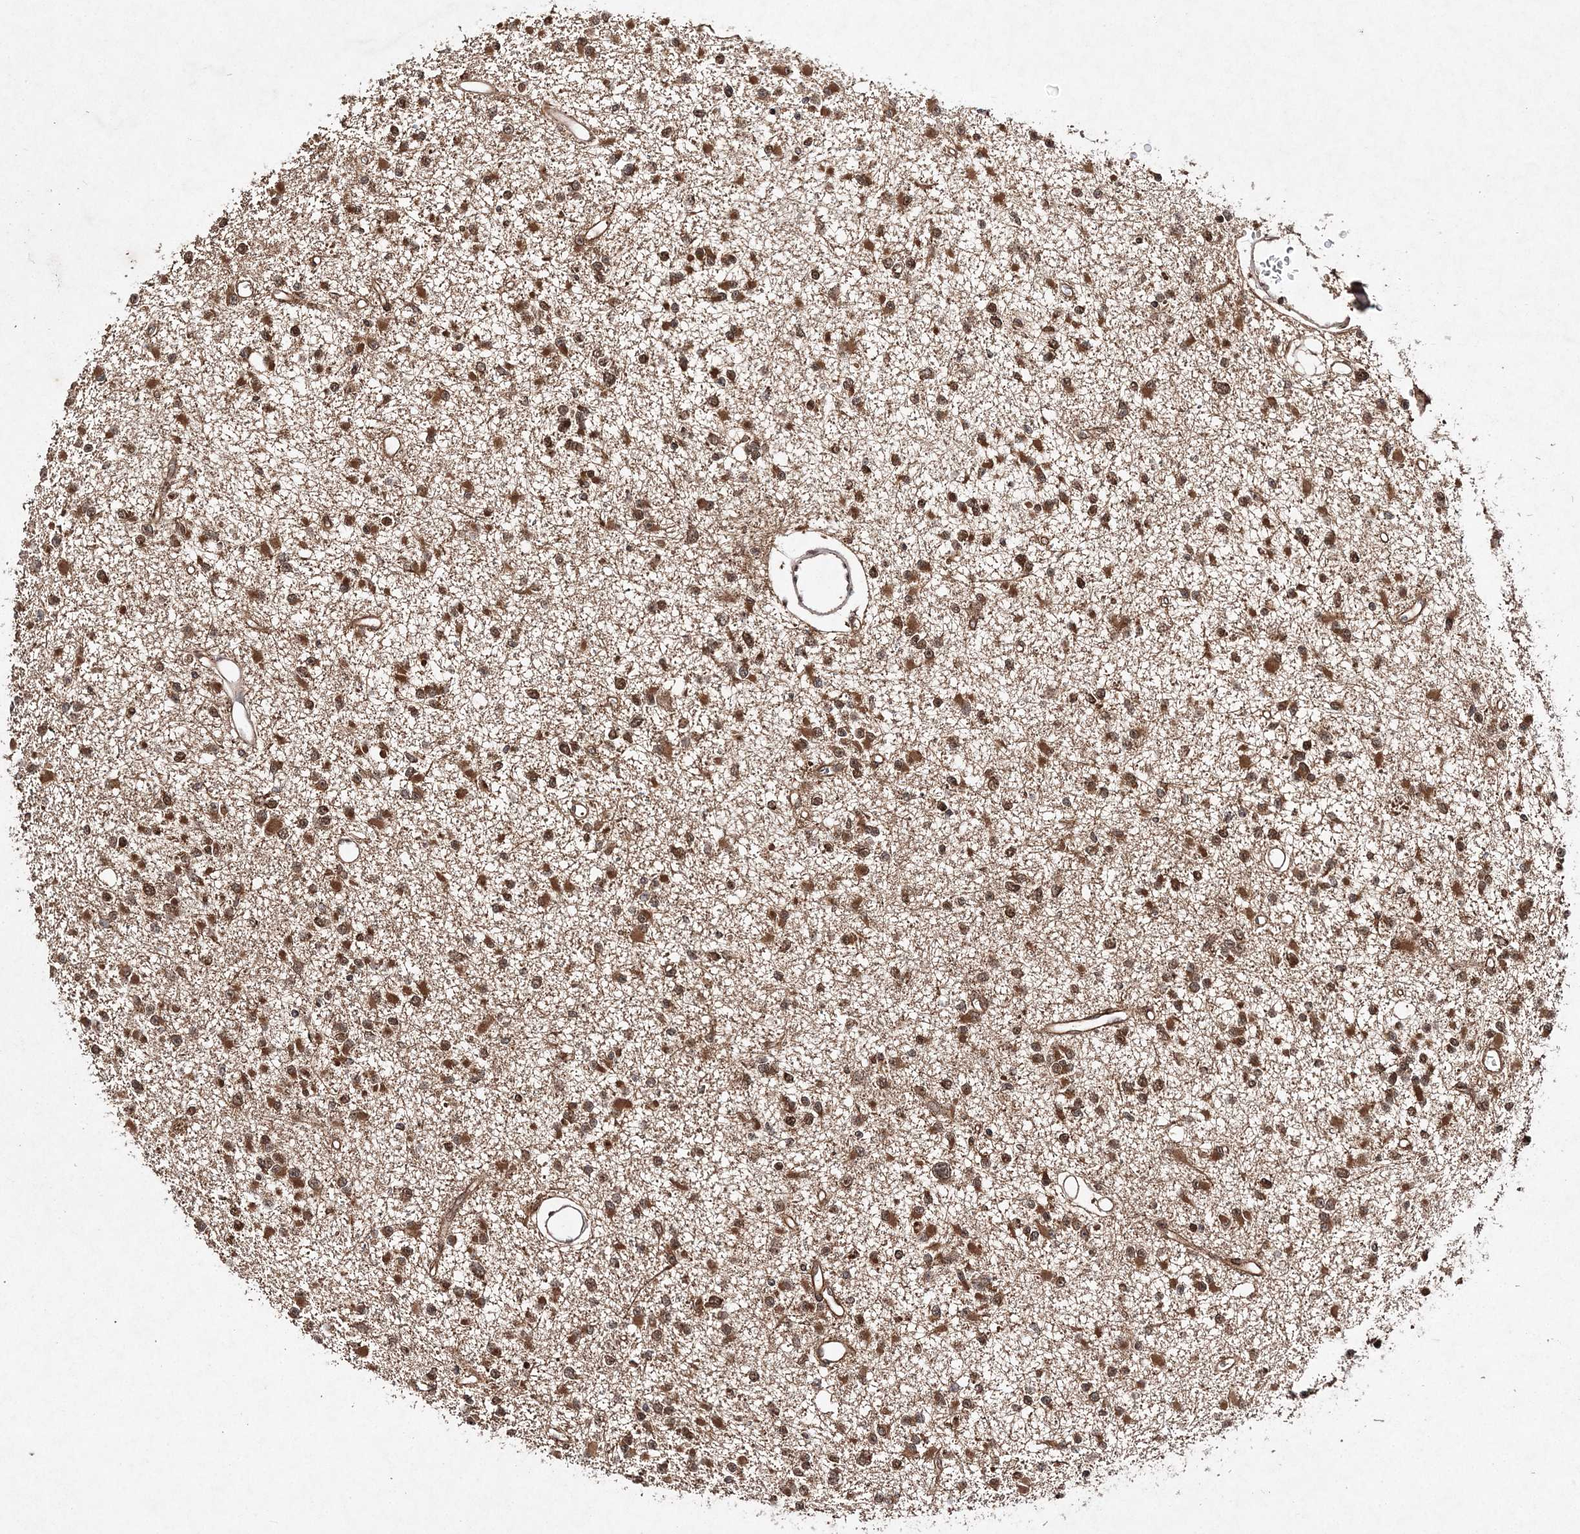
{"staining": {"intensity": "moderate", "quantity": ">75%", "location": "cytoplasmic/membranous,nuclear"}, "tissue": "glioma", "cell_type": "Tumor cells", "image_type": "cancer", "snomed": [{"axis": "morphology", "description": "Glioma, malignant, Low grade"}, {"axis": "topography", "description": "Brain"}], "caption": "The image demonstrates staining of malignant glioma (low-grade), revealing moderate cytoplasmic/membranous and nuclear protein expression (brown color) within tumor cells.", "gene": "NIF3L1", "patient": {"sex": "female", "age": 22}}